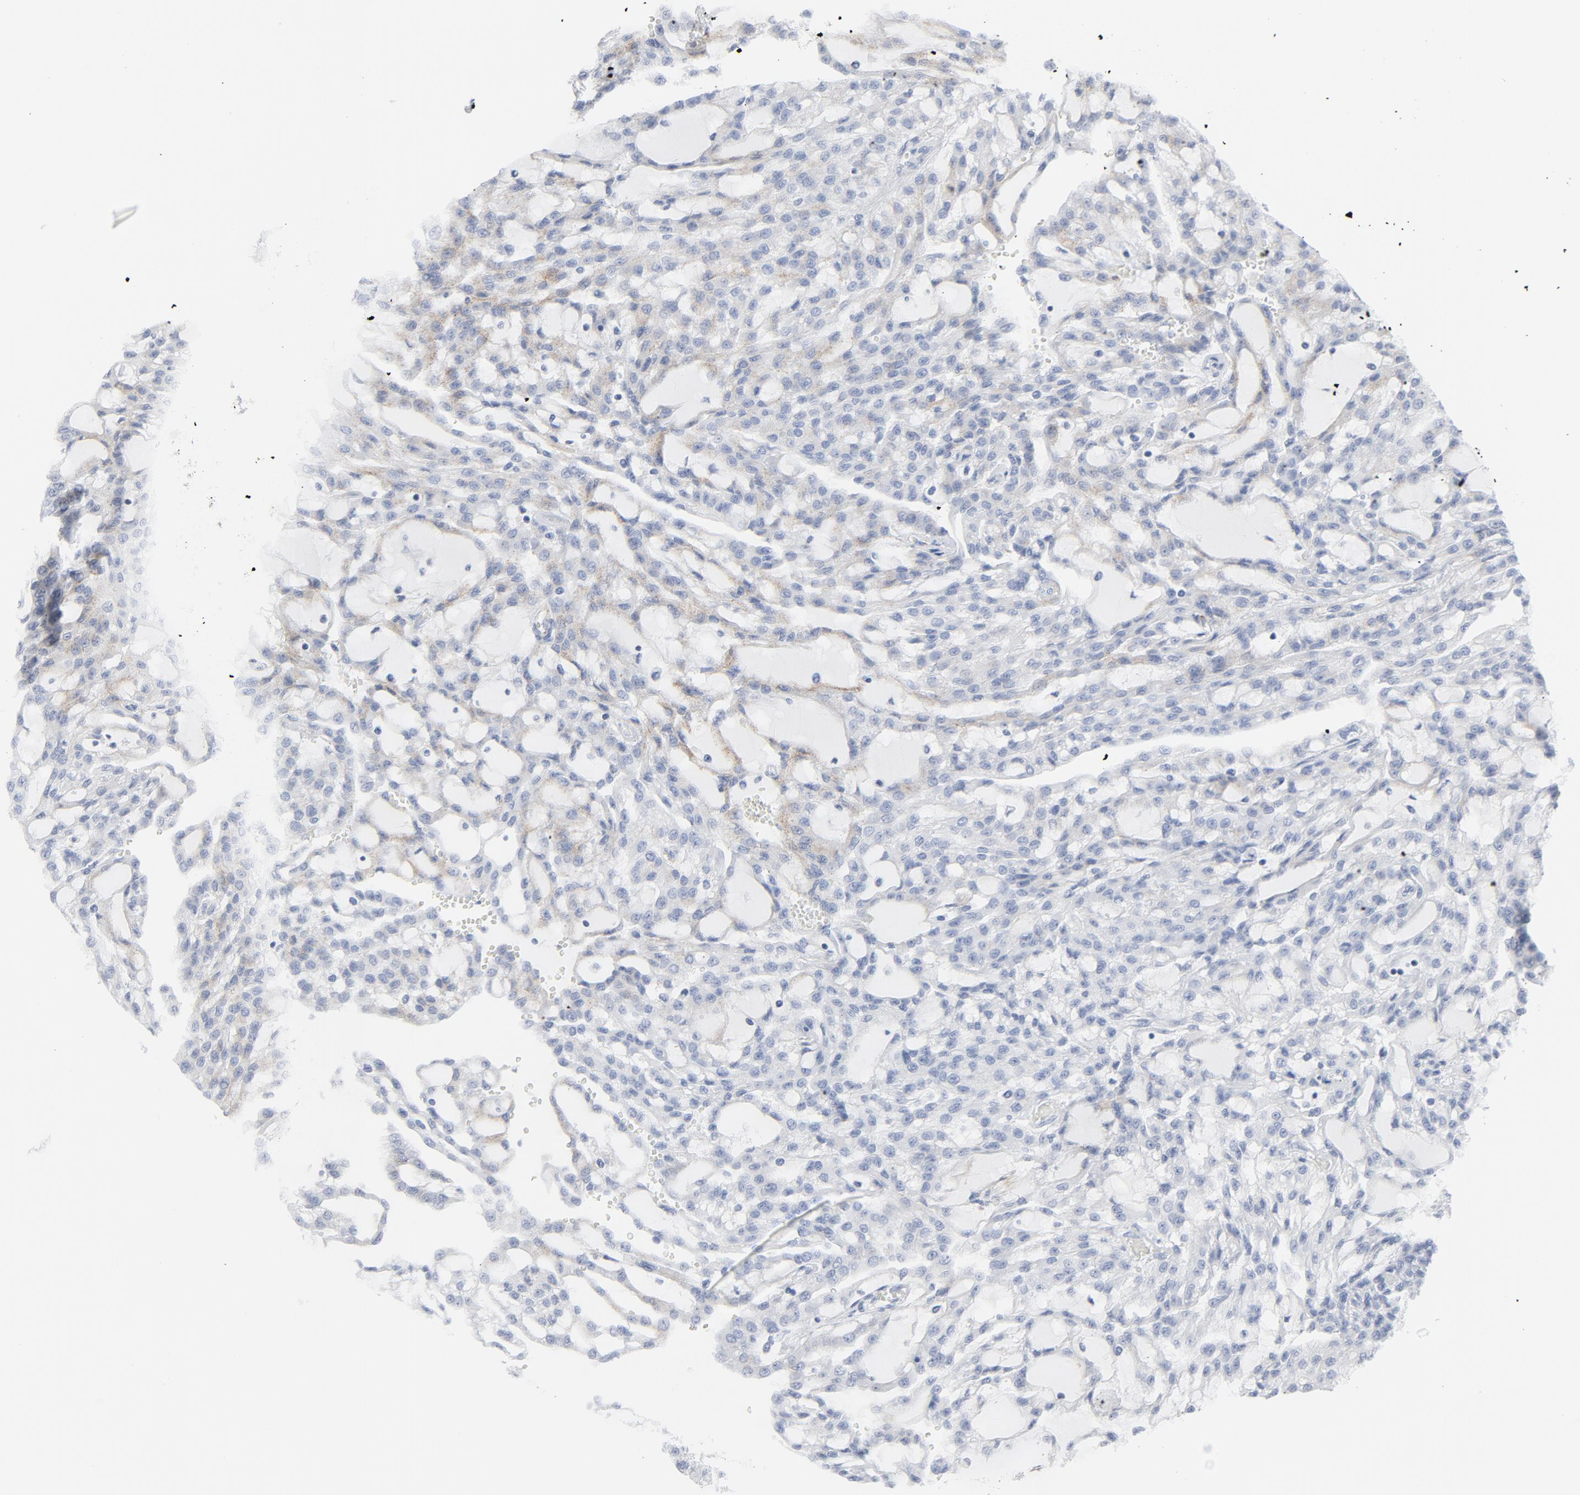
{"staining": {"intensity": "negative", "quantity": "none", "location": "none"}, "tissue": "renal cancer", "cell_type": "Tumor cells", "image_type": "cancer", "snomed": [{"axis": "morphology", "description": "Adenocarcinoma, NOS"}, {"axis": "topography", "description": "Kidney"}], "caption": "Renal adenocarcinoma stained for a protein using immunohistochemistry displays no staining tumor cells.", "gene": "TUBB1", "patient": {"sex": "male", "age": 63}}